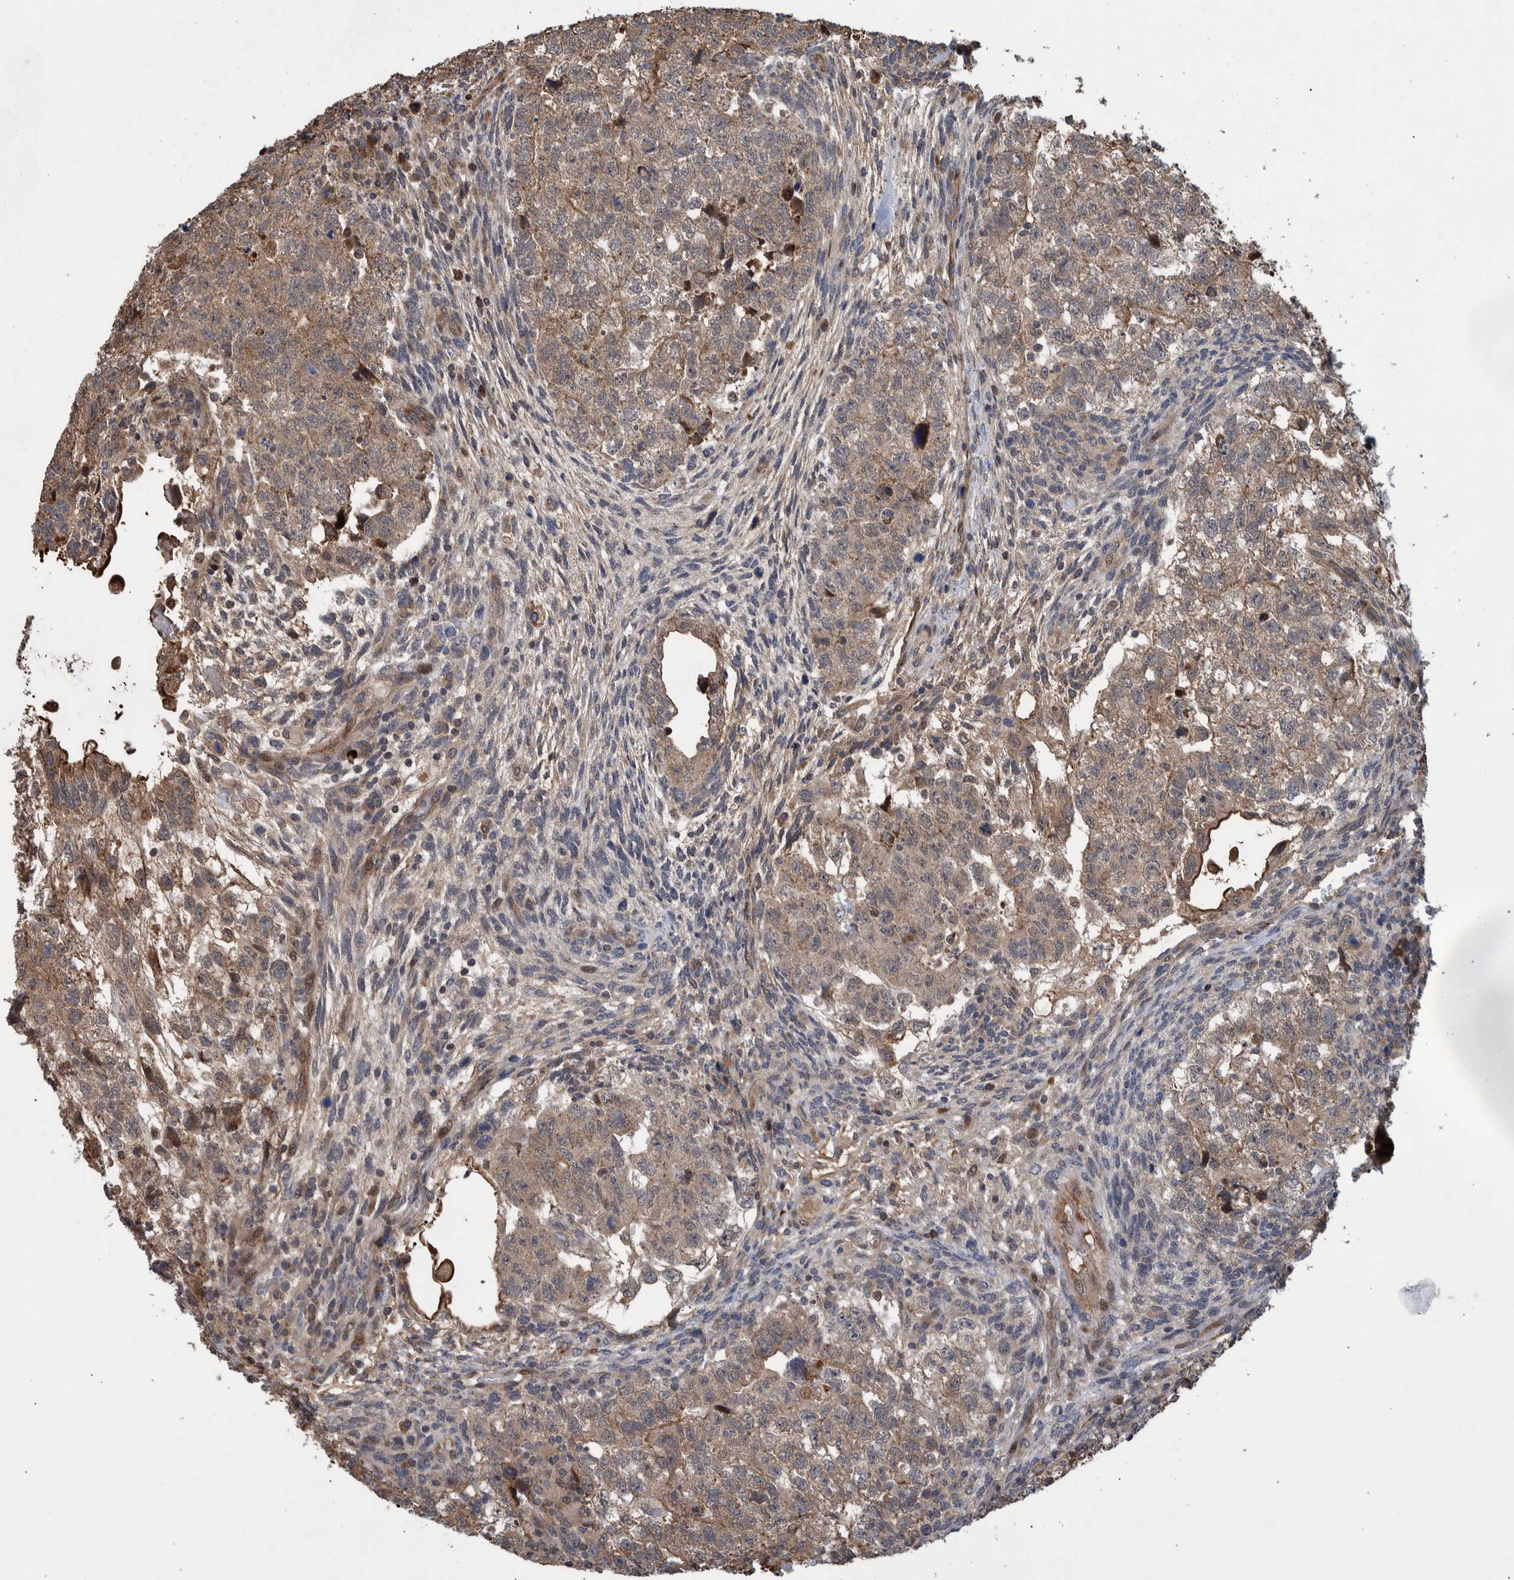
{"staining": {"intensity": "moderate", "quantity": ">75%", "location": "cytoplasmic/membranous"}, "tissue": "testis cancer", "cell_type": "Tumor cells", "image_type": "cancer", "snomed": [{"axis": "morphology", "description": "Carcinoma, Embryonal, NOS"}, {"axis": "topography", "description": "Testis"}], "caption": "IHC image of human testis cancer stained for a protein (brown), which displays medium levels of moderate cytoplasmic/membranous expression in about >75% of tumor cells.", "gene": "B3GNTL1", "patient": {"sex": "male", "age": 36}}